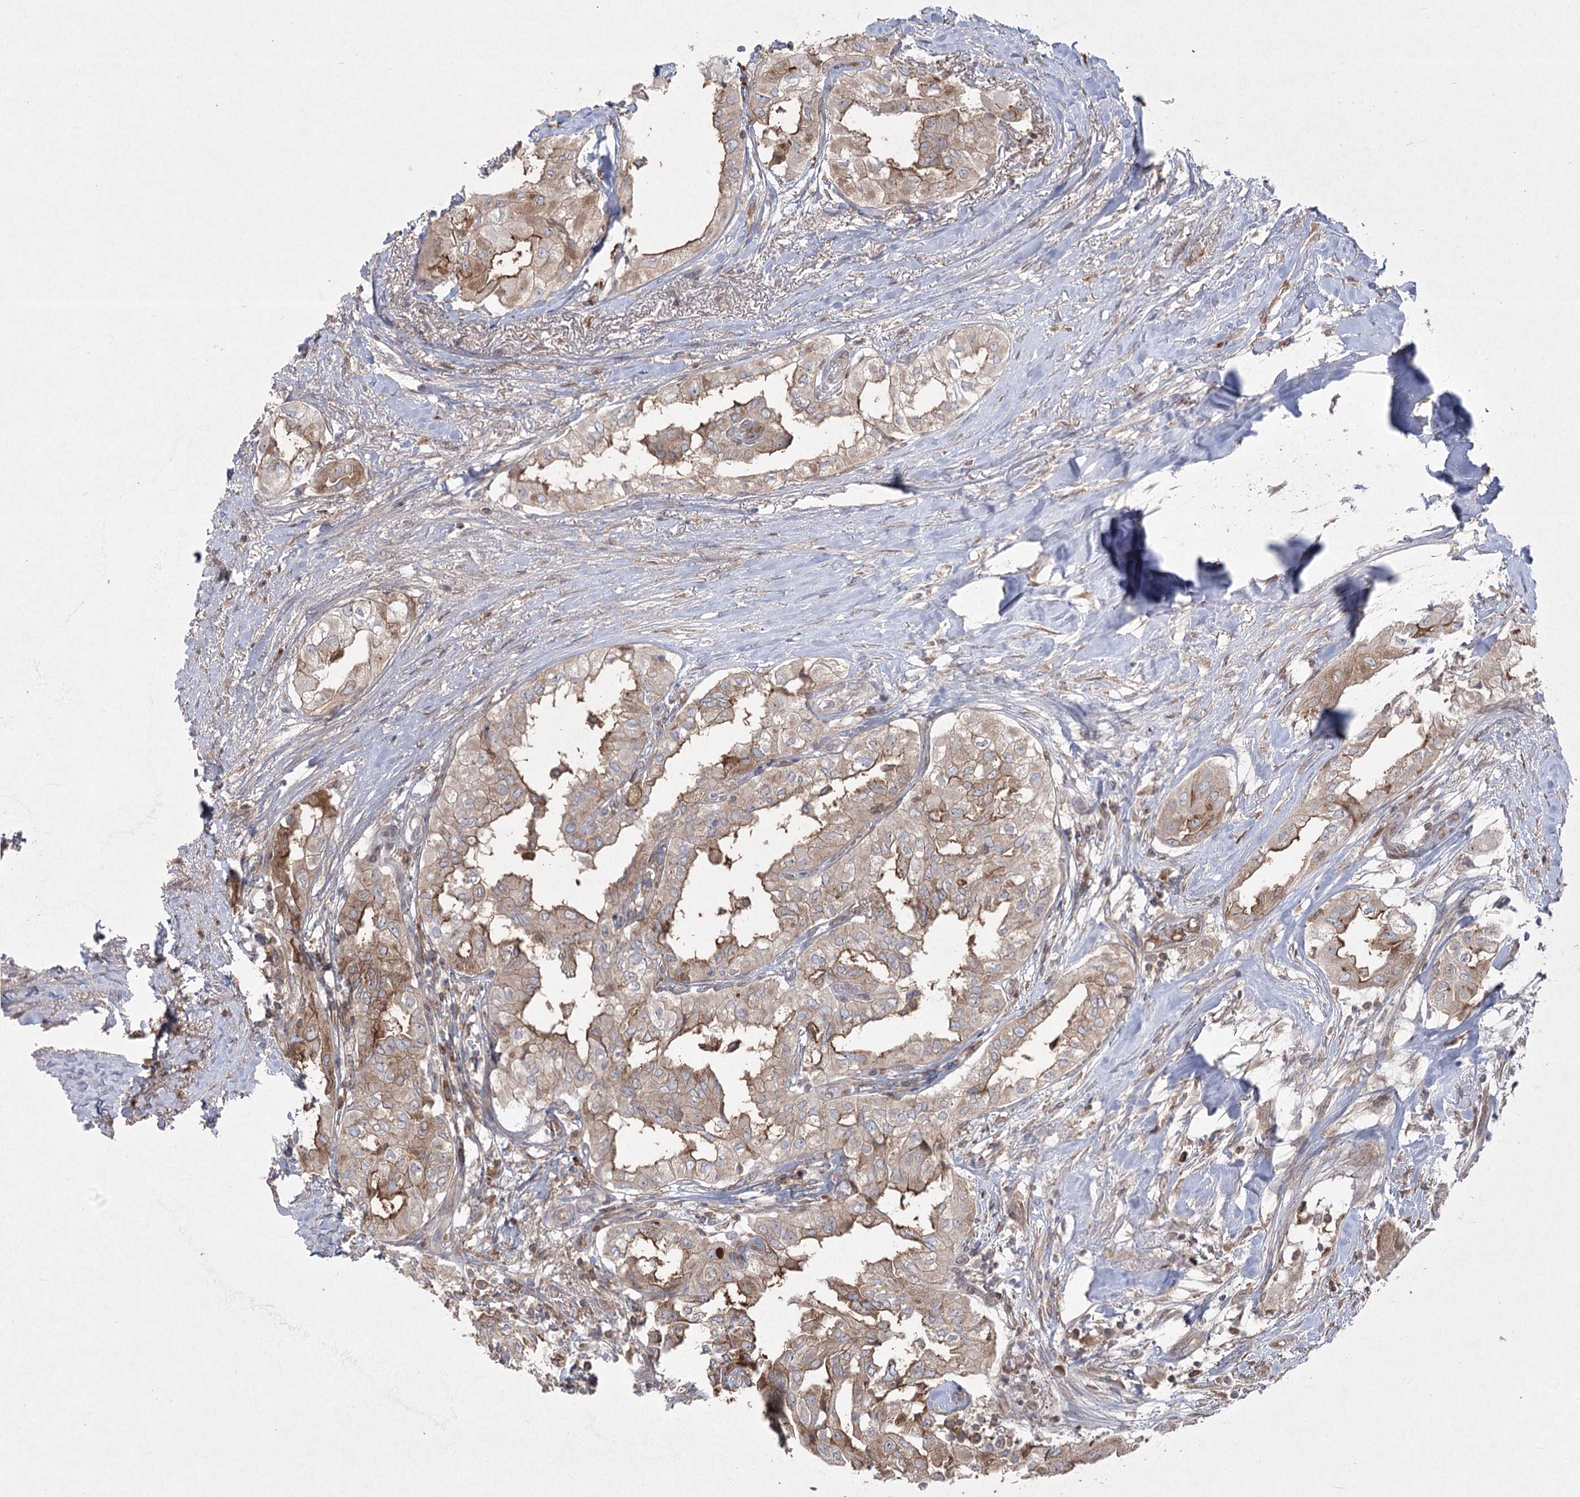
{"staining": {"intensity": "moderate", "quantity": "25%-75%", "location": "cytoplasmic/membranous"}, "tissue": "thyroid cancer", "cell_type": "Tumor cells", "image_type": "cancer", "snomed": [{"axis": "morphology", "description": "Papillary adenocarcinoma, NOS"}, {"axis": "topography", "description": "Thyroid gland"}], "caption": "Thyroid papillary adenocarcinoma tissue demonstrates moderate cytoplasmic/membranous staining in approximately 25%-75% of tumor cells, visualized by immunohistochemistry.", "gene": "PLEKHA5", "patient": {"sex": "female", "age": 59}}